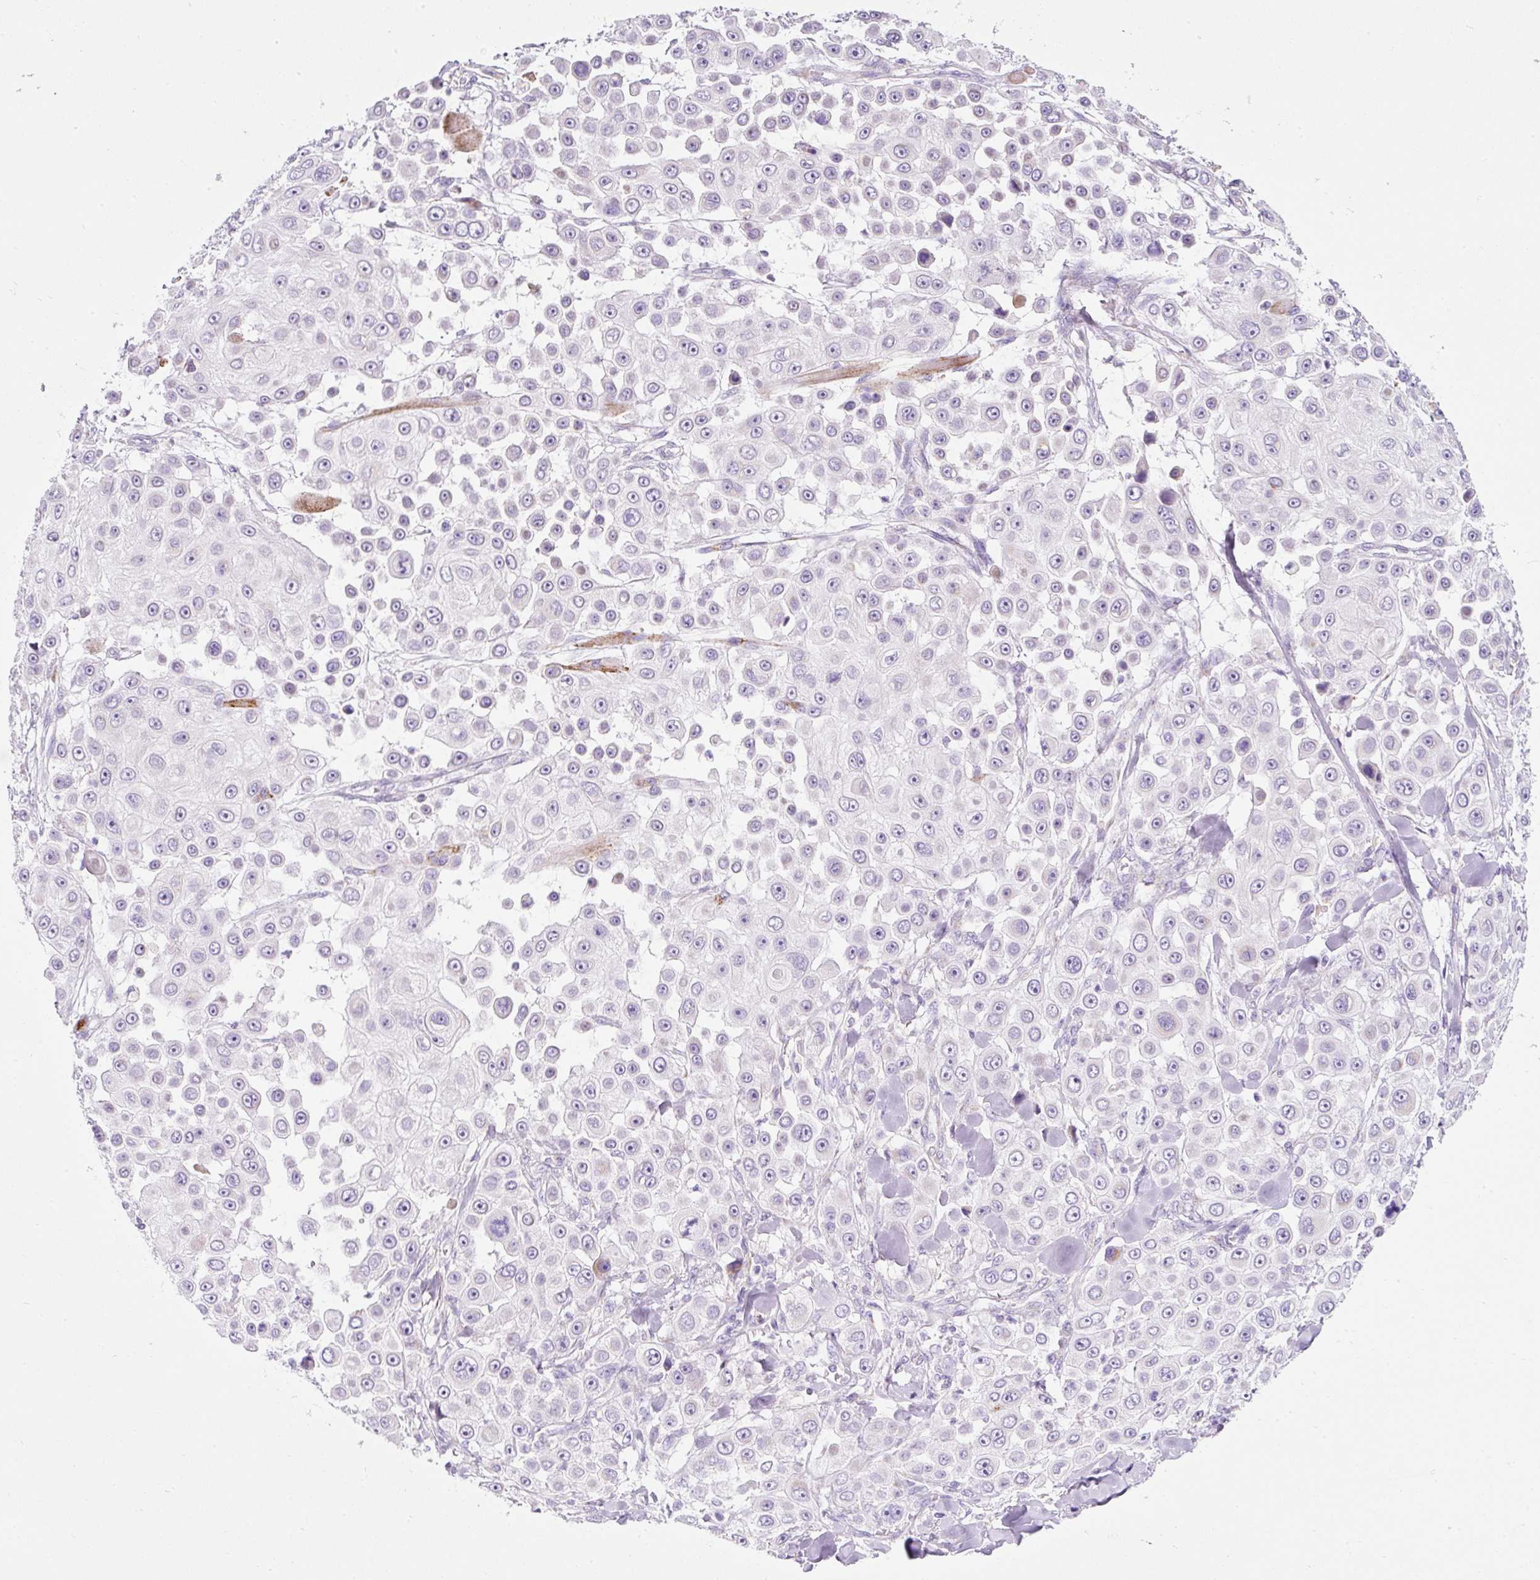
{"staining": {"intensity": "negative", "quantity": "none", "location": "none"}, "tissue": "skin cancer", "cell_type": "Tumor cells", "image_type": "cancer", "snomed": [{"axis": "morphology", "description": "Squamous cell carcinoma, NOS"}, {"axis": "topography", "description": "Skin"}], "caption": "Immunohistochemistry (IHC) of skin cancer displays no positivity in tumor cells.", "gene": "PLPP2", "patient": {"sex": "male", "age": 67}}